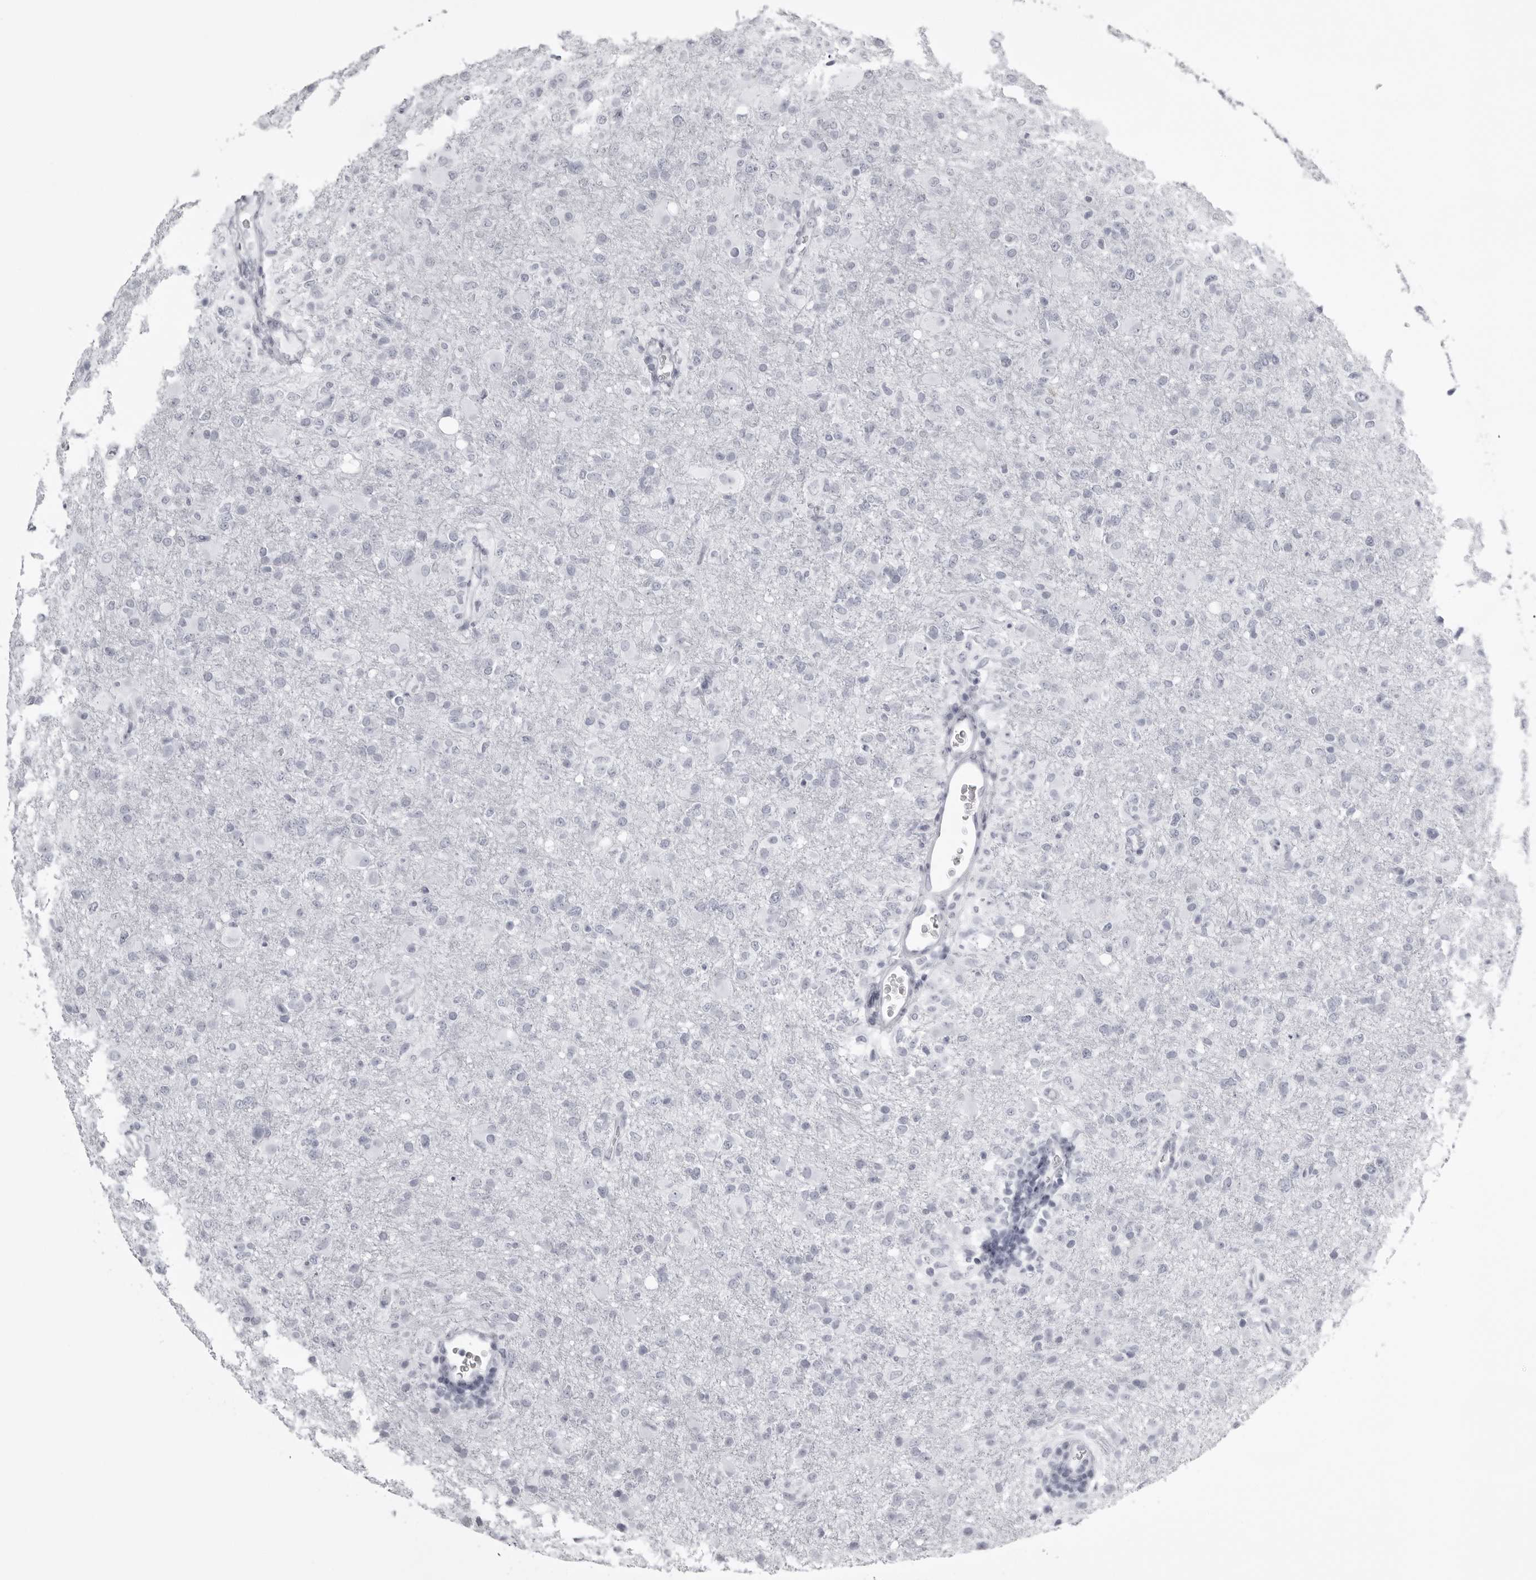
{"staining": {"intensity": "negative", "quantity": "none", "location": "none"}, "tissue": "glioma", "cell_type": "Tumor cells", "image_type": "cancer", "snomed": [{"axis": "morphology", "description": "Glioma, malignant, High grade"}, {"axis": "topography", "description": "Brain"}], "caption": "Immunohistochemical staining of glioma exhibits no significant positivity in tumor cells.", "gene": "UROD", "patient": {"sex": "female", "age": 57}}